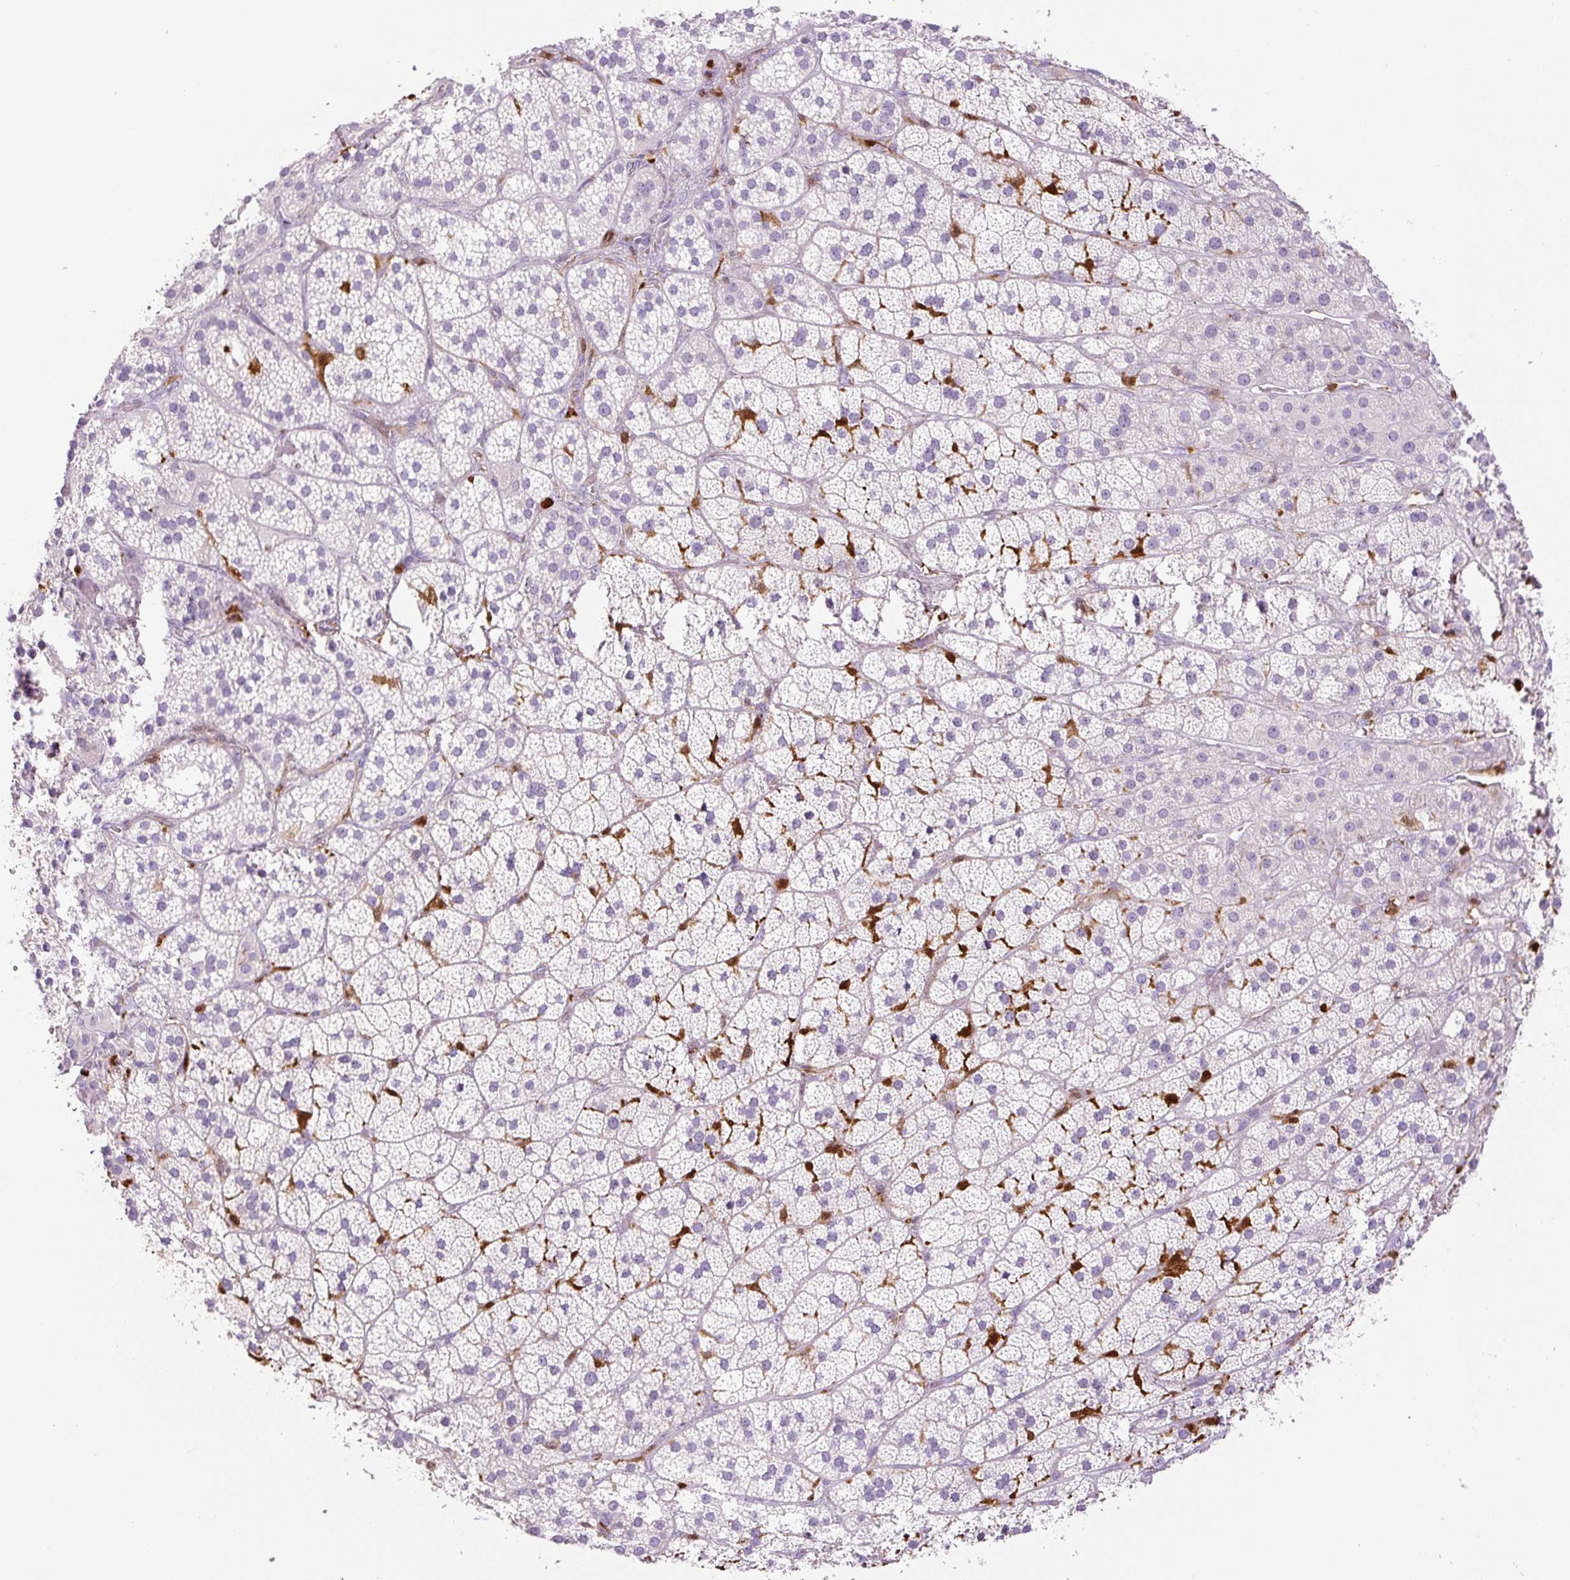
{"staining": {"intensity": "negative", "quantity": "none", "location": "none"}, "tissue": "adrenal gland", "cell_type": "Glandular cells", "image_type": "normal", "snomed": [{"axis": "morphology", "description": "Normal tissue, NOS"}, {"axis": "topography", "description": "Adrenal gland"}], "caption": "DAB (3,3'-diaminobenzidine) immunohistochemical staining of unremarkable adrenal gland shows no significant expression in glandular cells. Nuclei are stained in blue.", "gene": "S100A4", "patient": {"sex": "male", "age": 57}}